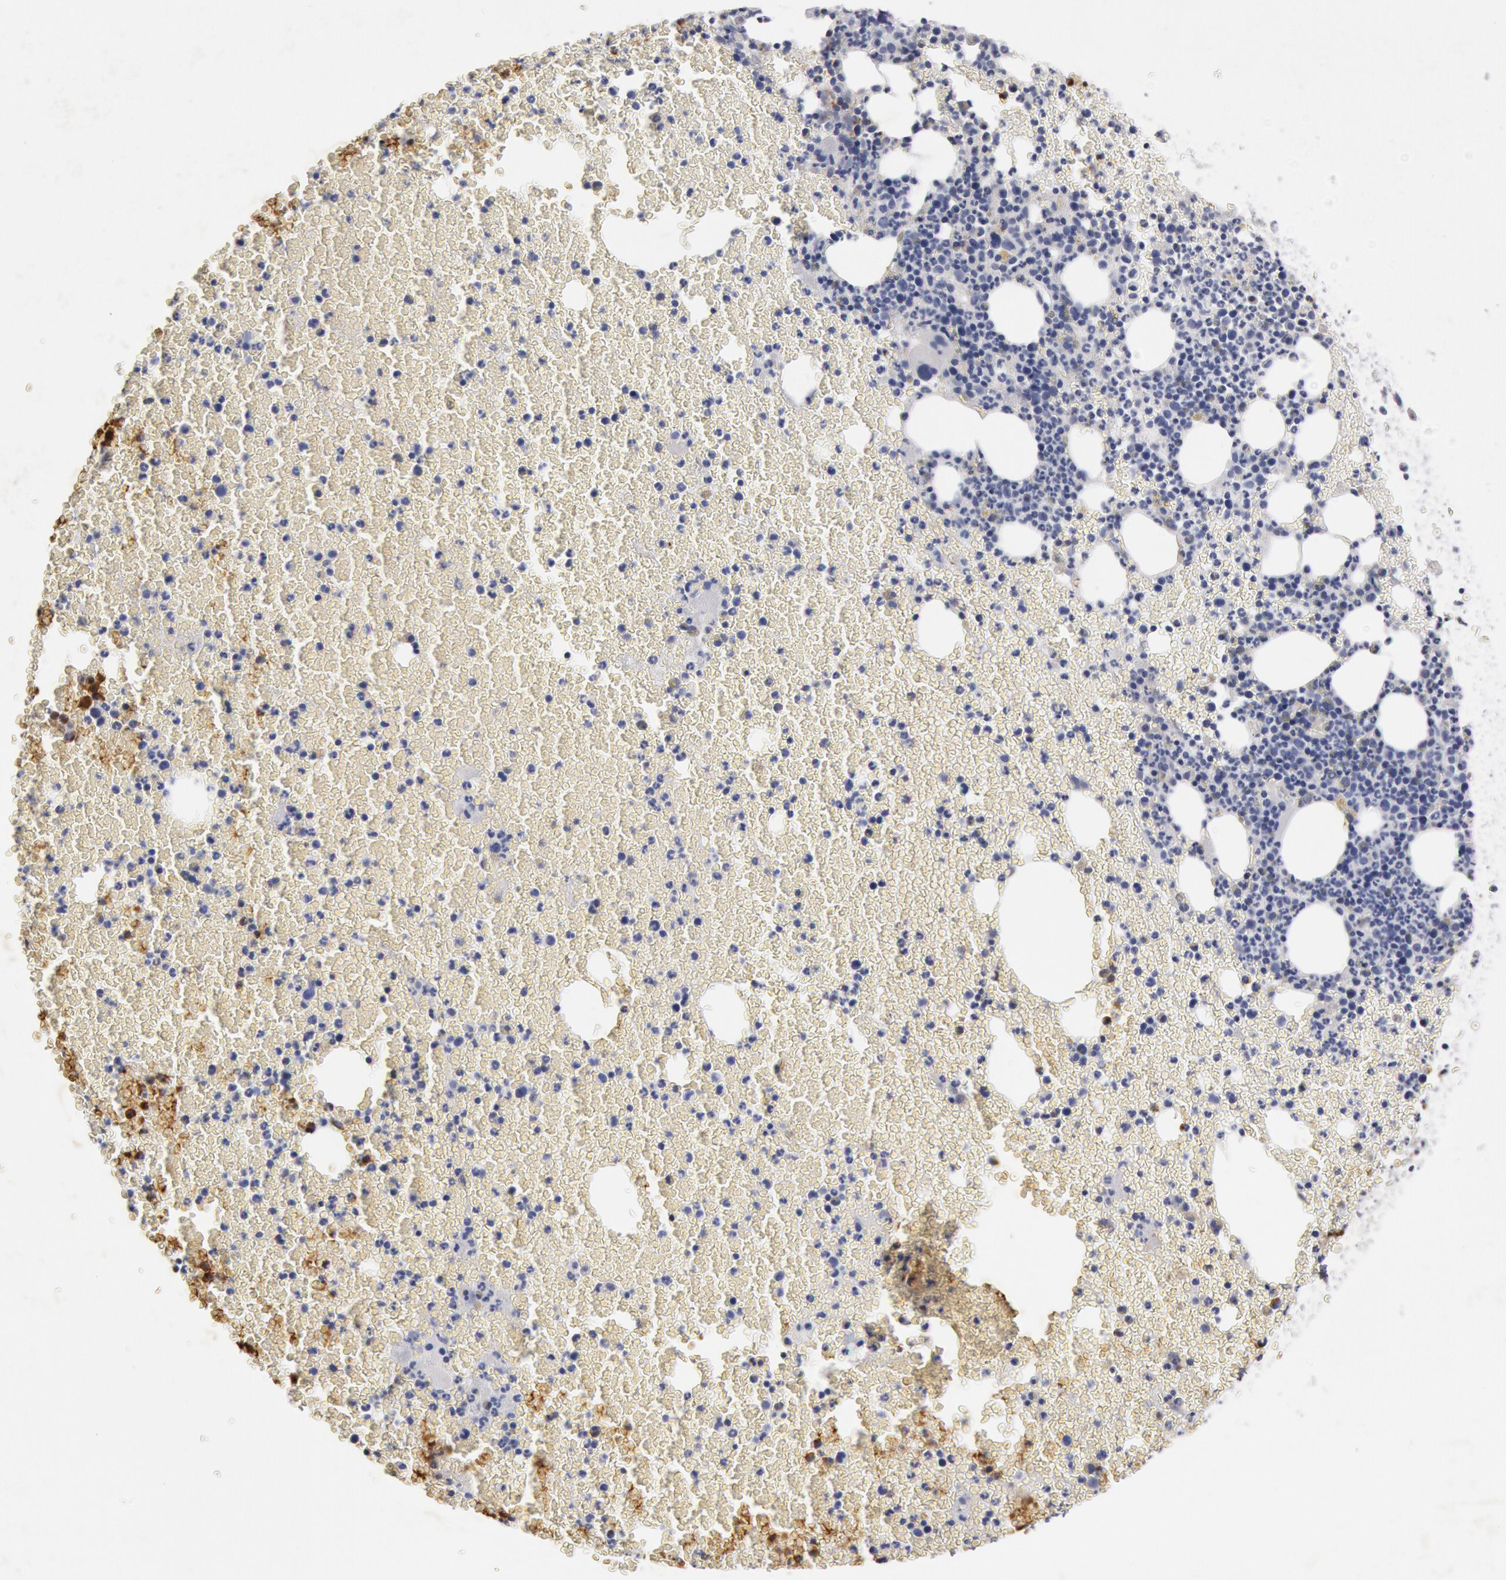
{"staining": {"intensity": "negative", "quantity": "none", "location": "none"}, "tissue": "bone marrow", "cell_type": "Hematopoietic cells", "image_type": "normal", "snomed": [{"axis": "morphology", "description": "Normal tissue, NOS"}, {"axis": "topography", "description": "Bone marrow"}], "caption": "An immunohistochemistry (IHC) micrograph of normal bone marrow is shown. There is no staining in hematopoietic cells of bone marrow.", "gene": "FOXA2", "patient": {"sex": "female", "age": 53}}